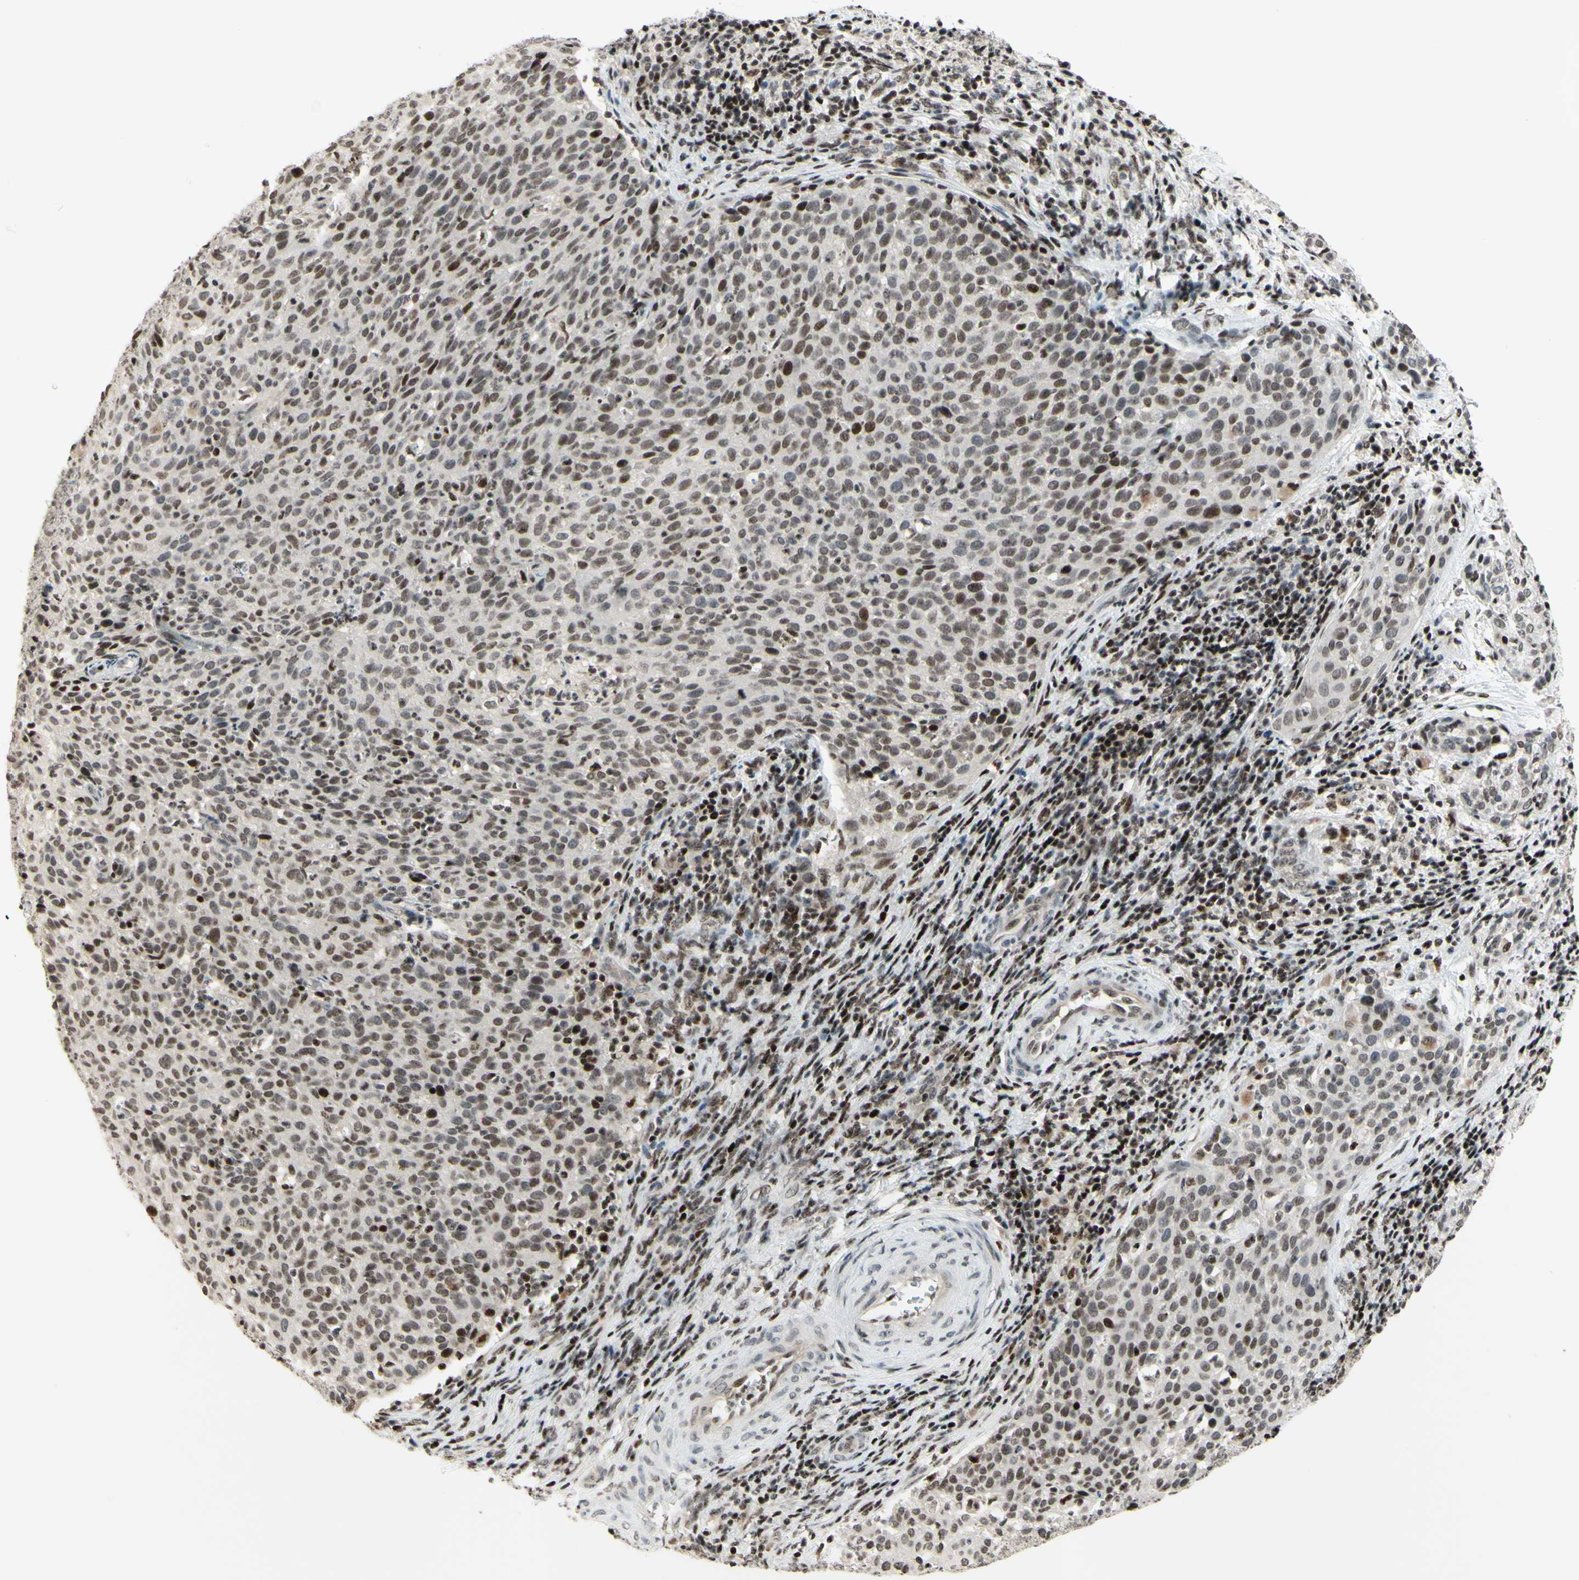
{"staining": {"intensity": "moderate", "quantity": "25%-75%", "location": "nuclear"}, "tissue": "cervical cancer", "cell_type": "Tumor cells", "image_type": "cancer", "snomed": [{"axis": "morphology", "description": "Squamous cell carcinoma, NOS"}, {"axis": "topography", "description": "Cervix"}], "caption": "Immunohistochemistry histopathology image of neoplastic tissue: human cervical squamous cell carcinoma stained using immunohistochemistry reveals medium levels of moderate protein expression localized specifically in the nuclear of tumor cells, appearing as a nuclear brown color.", "gene": "CDKL5", "patient": {"sex": "female", "age": 38}}